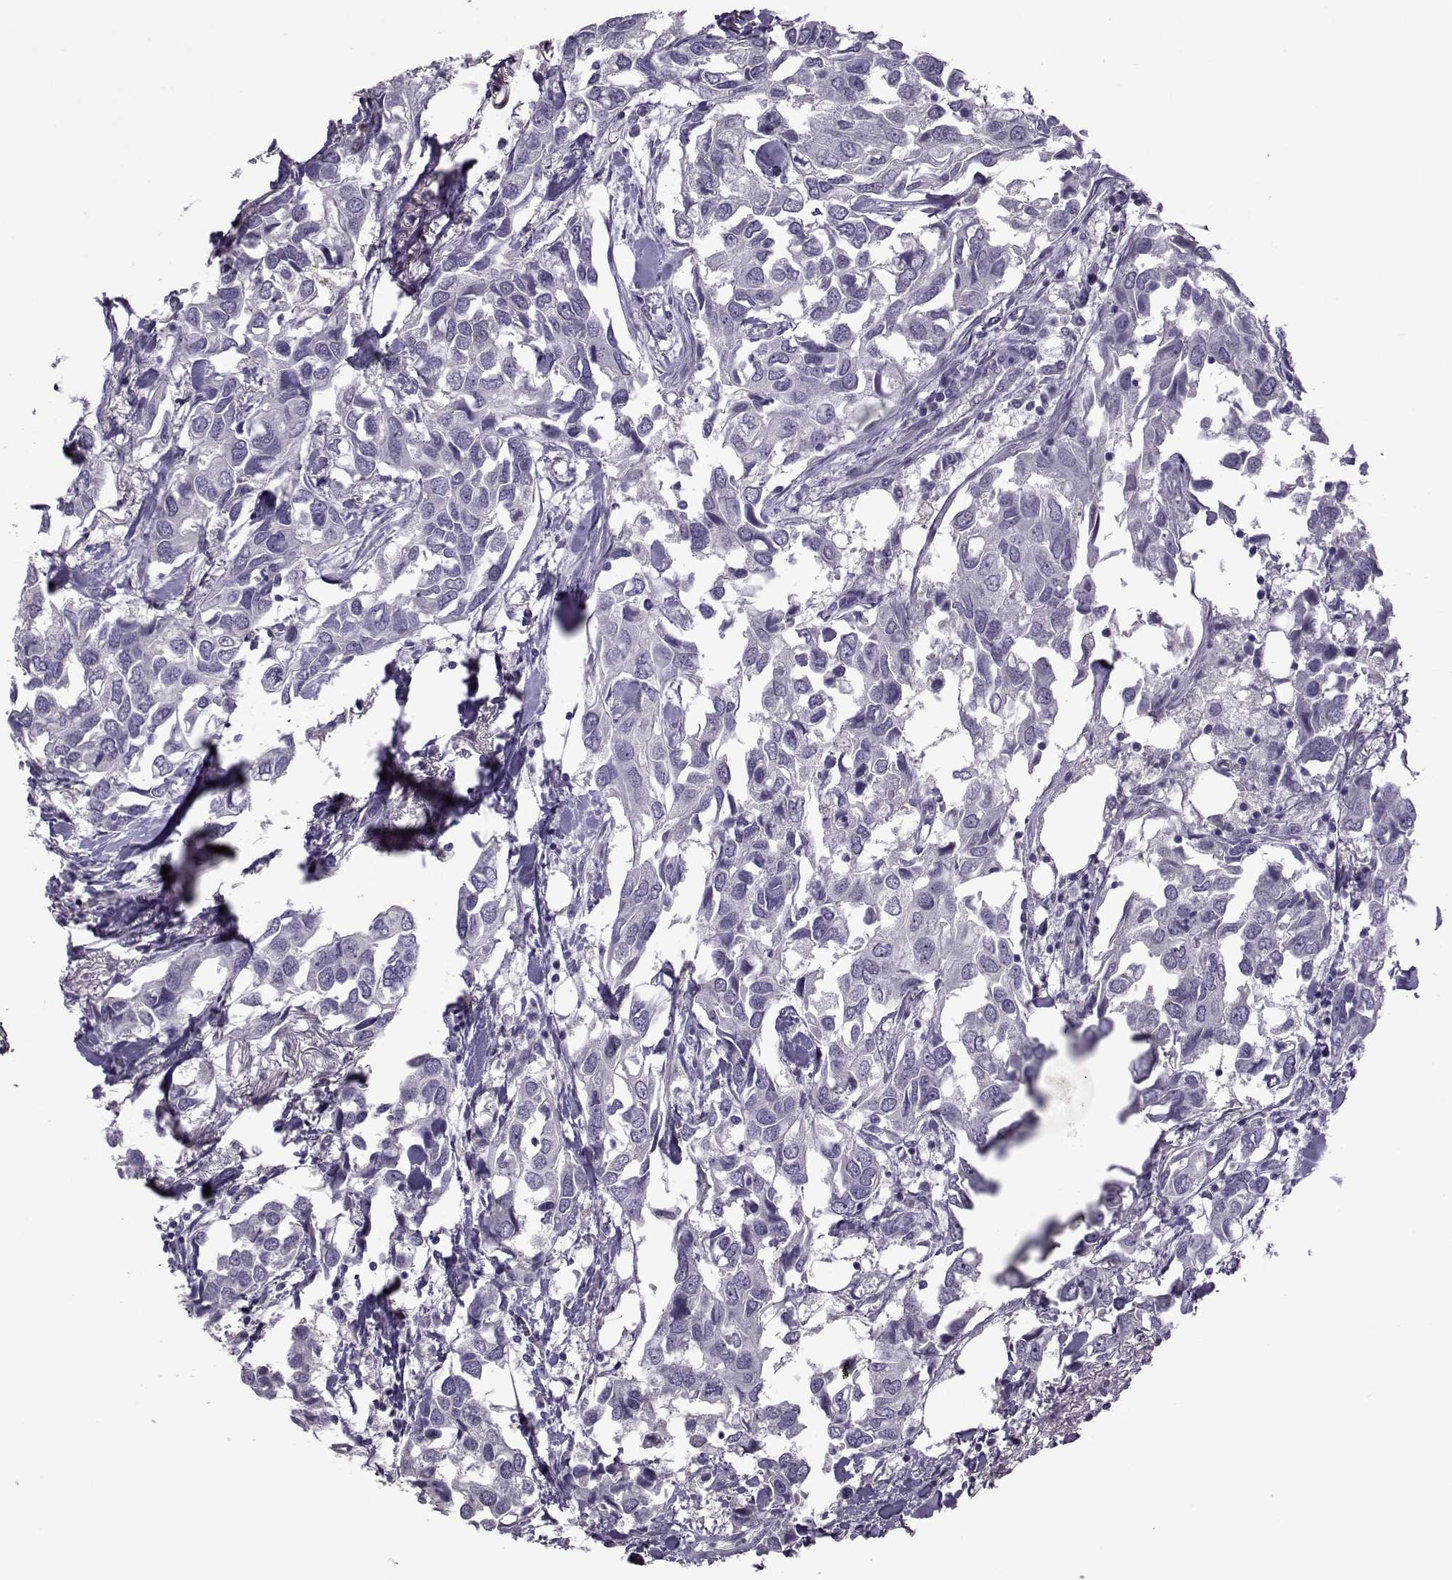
{"staining": {"intensity": "negative", "quantity": "none", "location": "none"}, "tissue": "breast cancer", "cell_type": "Tumor cells", "image_type": "cancer", "snomed": [{"axis": "morphology", "description": "Duct carcinoma"}, {"axis": "topography", "description": "Breast"}], "caption": "Image shows no significant protein expression in tumor cells of invasive ductal carcinoma (breast).", "gene": "ASRGL1", "patient": {"sex": "female", "age": 83}}